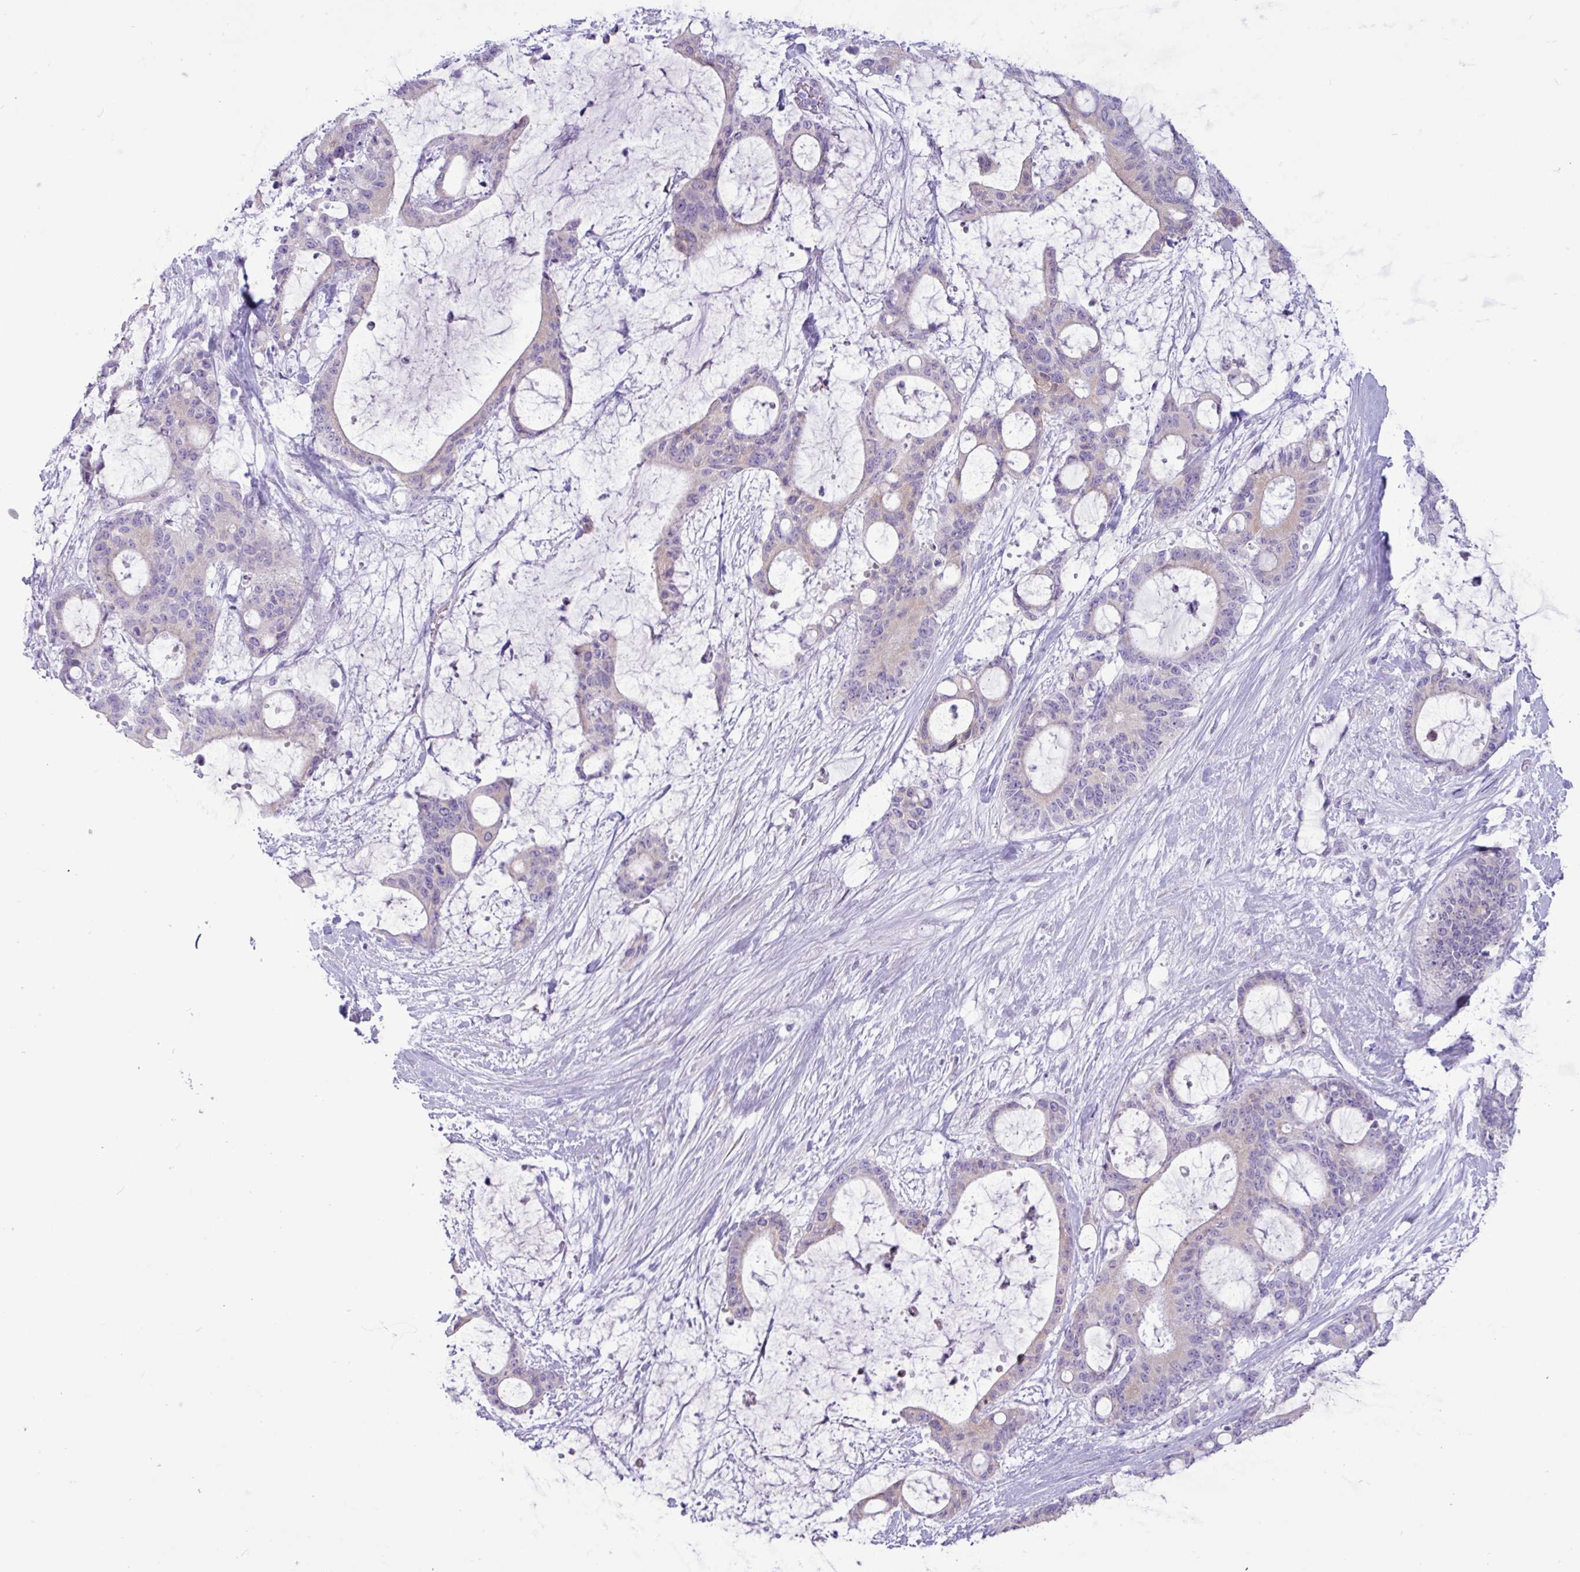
{"staining": {"intensity": "negative", "quantity": "none", "location": "none"}, "tissue": "liver cancer", "cell_type": "Tumor cells", "image_type": "cancer", "snomed": [{"axis": "morphology", "description": "Normal tissue, NOS"}, {"axis": "morphology", "description": "Cholangiocarcinoma"}, {"axis": "topography", "description": "Liver"}, {"axis": "topography", "description": "Peripheral nerve tissue"}], "caption": "Immunohistochemical staining of human liver cancer displays no significant staining in tumor cells.", "gene": "SLC38A1", "patient": {"sex": "female", "age": 73}}